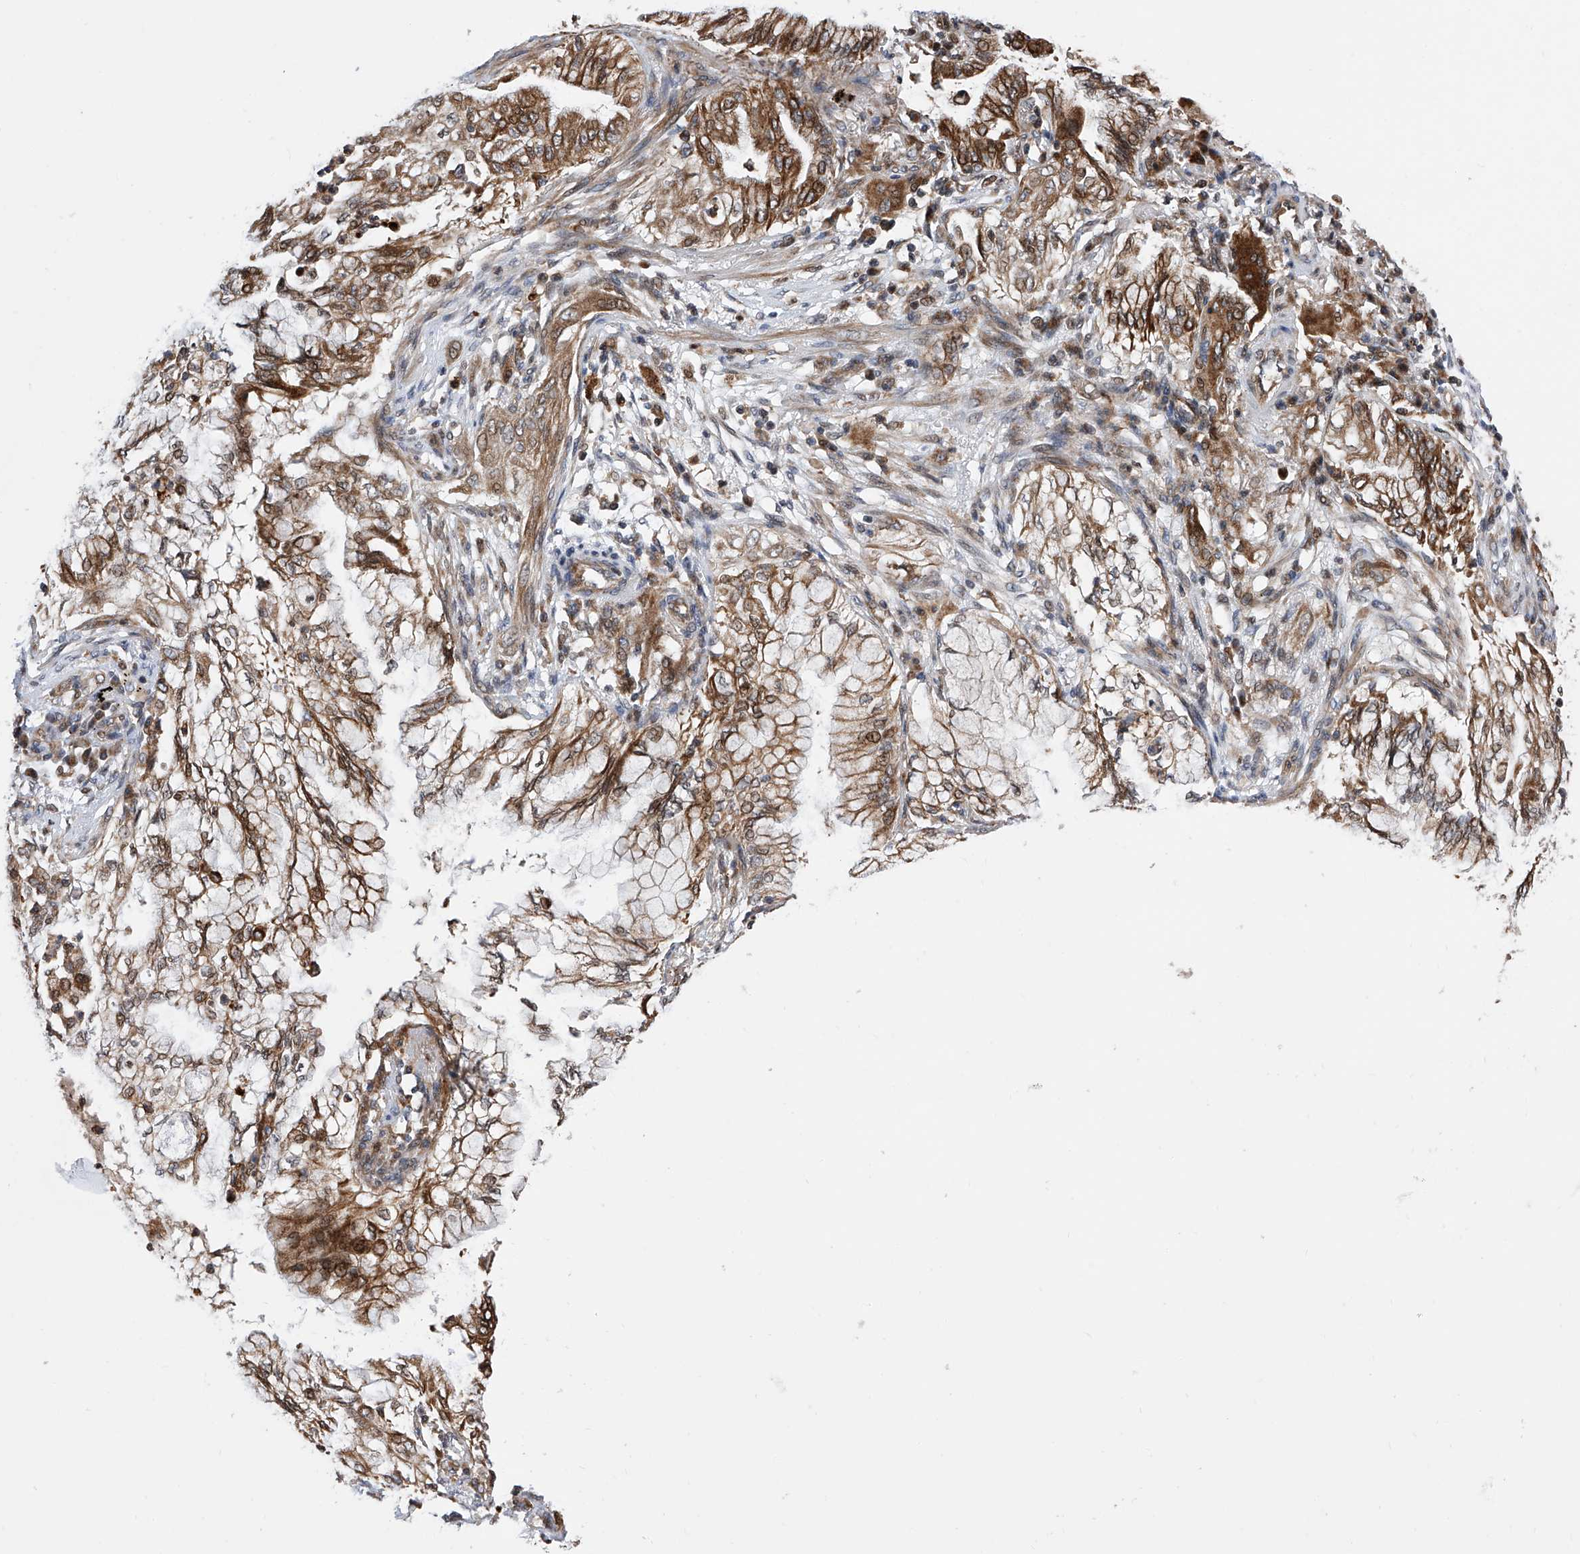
{"staining": {"intensity": "moderate", "quantity": ">75%", "location": "cytoplasmic/membranous,nuclear"}, "tissue": "lung cancer", "cell_type": "Tumor cells", "image_type": "cancer", "snomed": [{"axis": "morphology", "description": "Adenocarcinoma, NOS"}, {"axis": "topography", "description": "Lung"}], "caption": "High-power microscopy captured an IHC histopathology image of adenocarcinoma (lung), revealing moderate cytoplasmic/membranous and nuclear staining in approximately >75% of tumor cells.", "gene": "FARP2", "patient": {"sex": "female", "age": 70}}